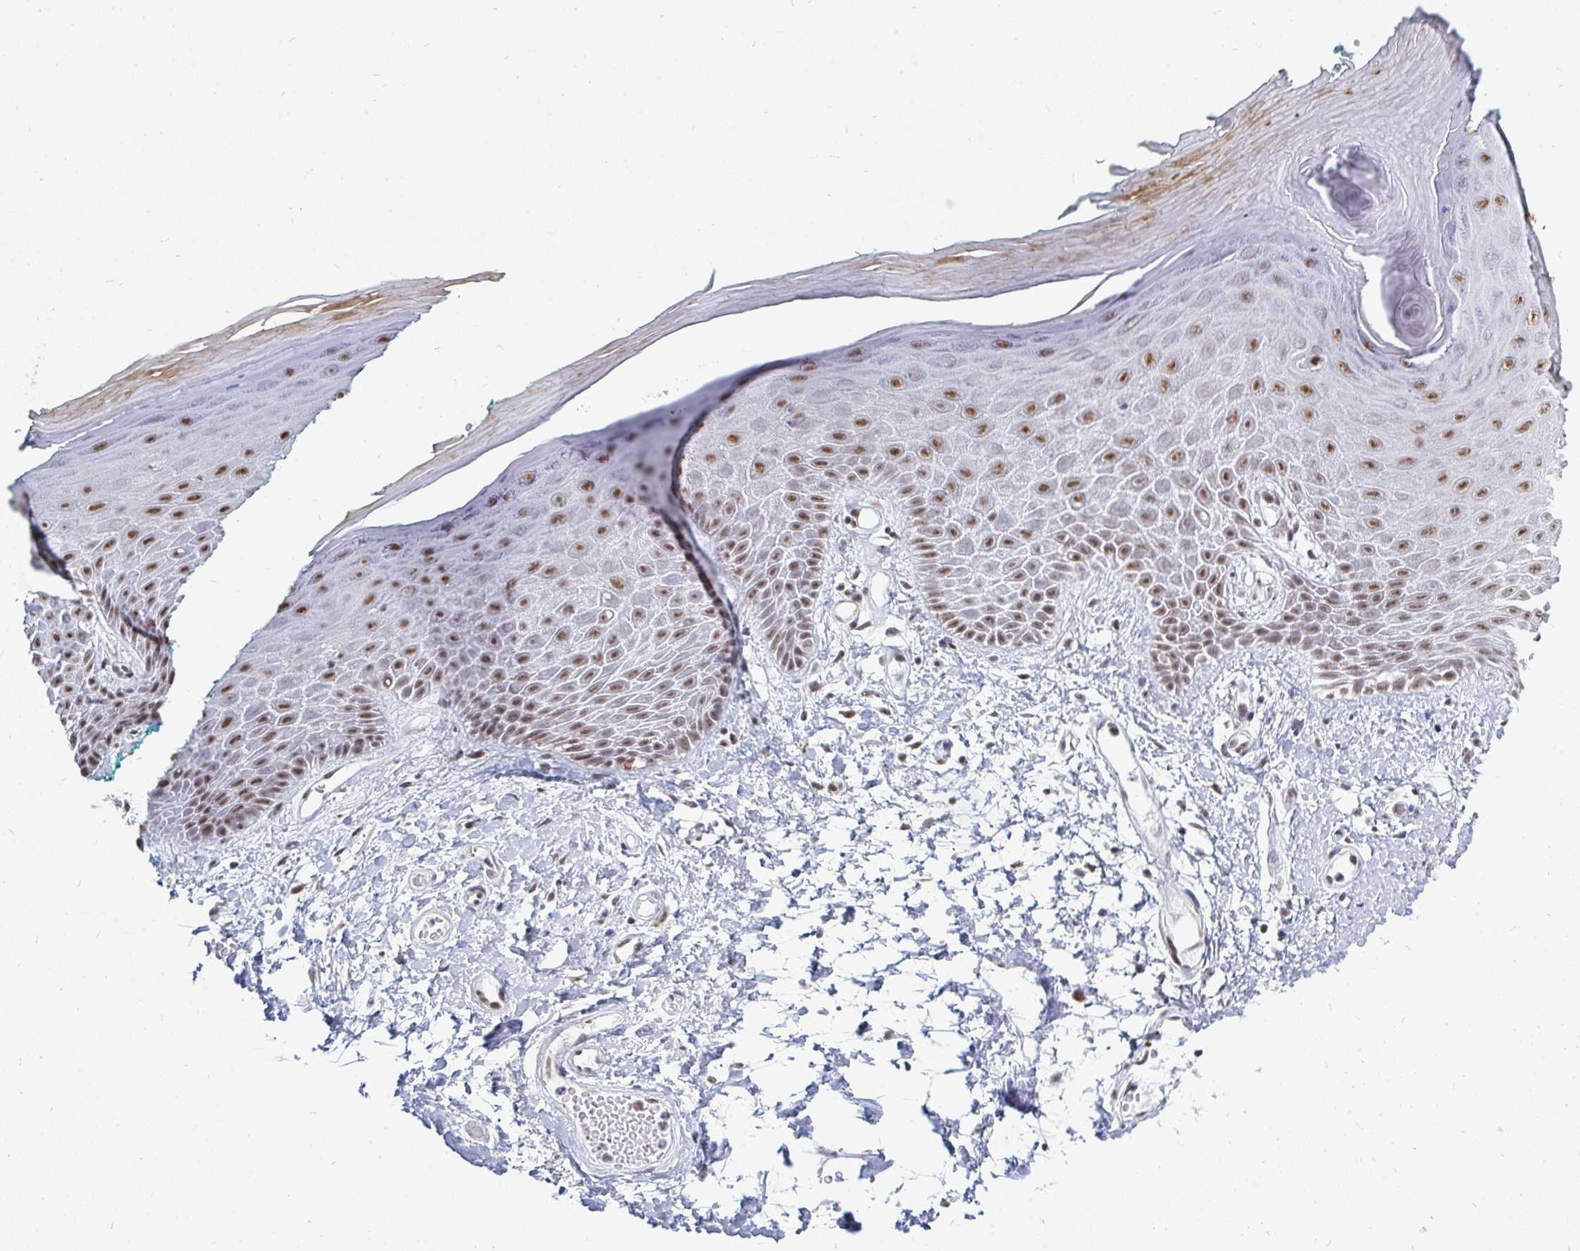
{"staining": {"intensity": "moderate", "quantity": ">75%", "location": "nuclear"}, "tissue": "skin", "cell_type": "Epidermal cells", "image_type": "normal", "snomed": [{"axis": "morphology", "description": "Normal tissue, NOS"}, {"axis": "topography", "description": "Anal"}, {"axis": "topography", "description": "Peripheral nerve tissue"}], "caption": "Protein staining shows moderate nuclear staining in about >75% of epidermal cells in benign skin.", "gene": "TRIP12", "patient": {"sex": "male", "age": 78}}